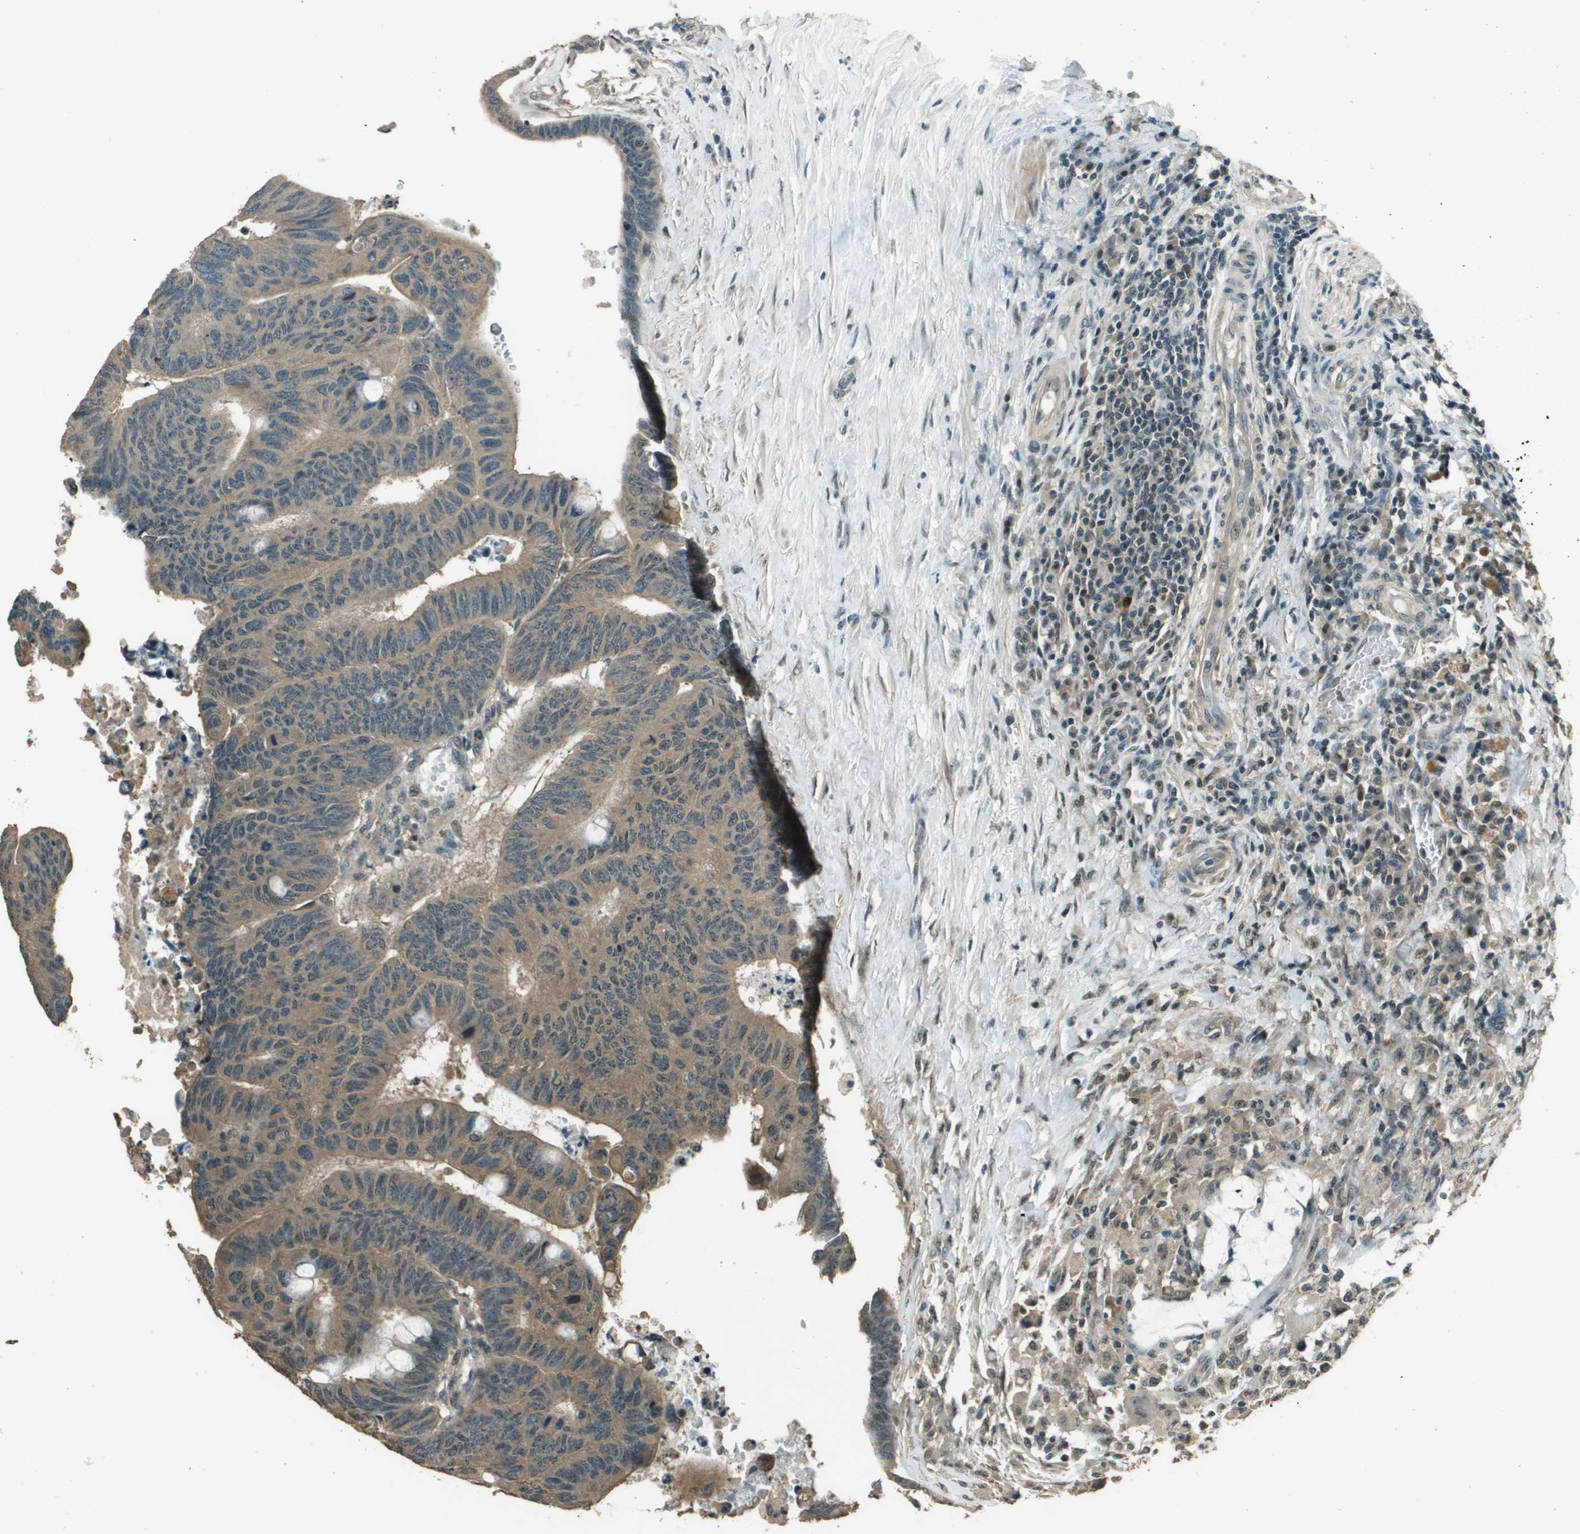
{"staining": {"intensity": "moderate", "quantity": ">75%", "location": "cytoplasmic/membranous"}, "tissue": "colorectal cancer", "cell_type": "Tumor cells", "image_type": "cancer", "snomed": [{"axis": "morphology", "description": "Normal tissue, NOS"}, {"axis": "morphology", "description": "Adenocarcinoma, NOS"}, {"axis": "topography", "description": "Rectum"}, {"axis": "topography", "description": "Peripheral nerve tissue"}], "caption": "Protein staining displays moderate cytoplasmic/membranous positivity in about >75% of tumor cells in colorectal cancer (adenocarcinoma).", "gene": "SDC3", "patient": {"sex": "male", "age": 92}}